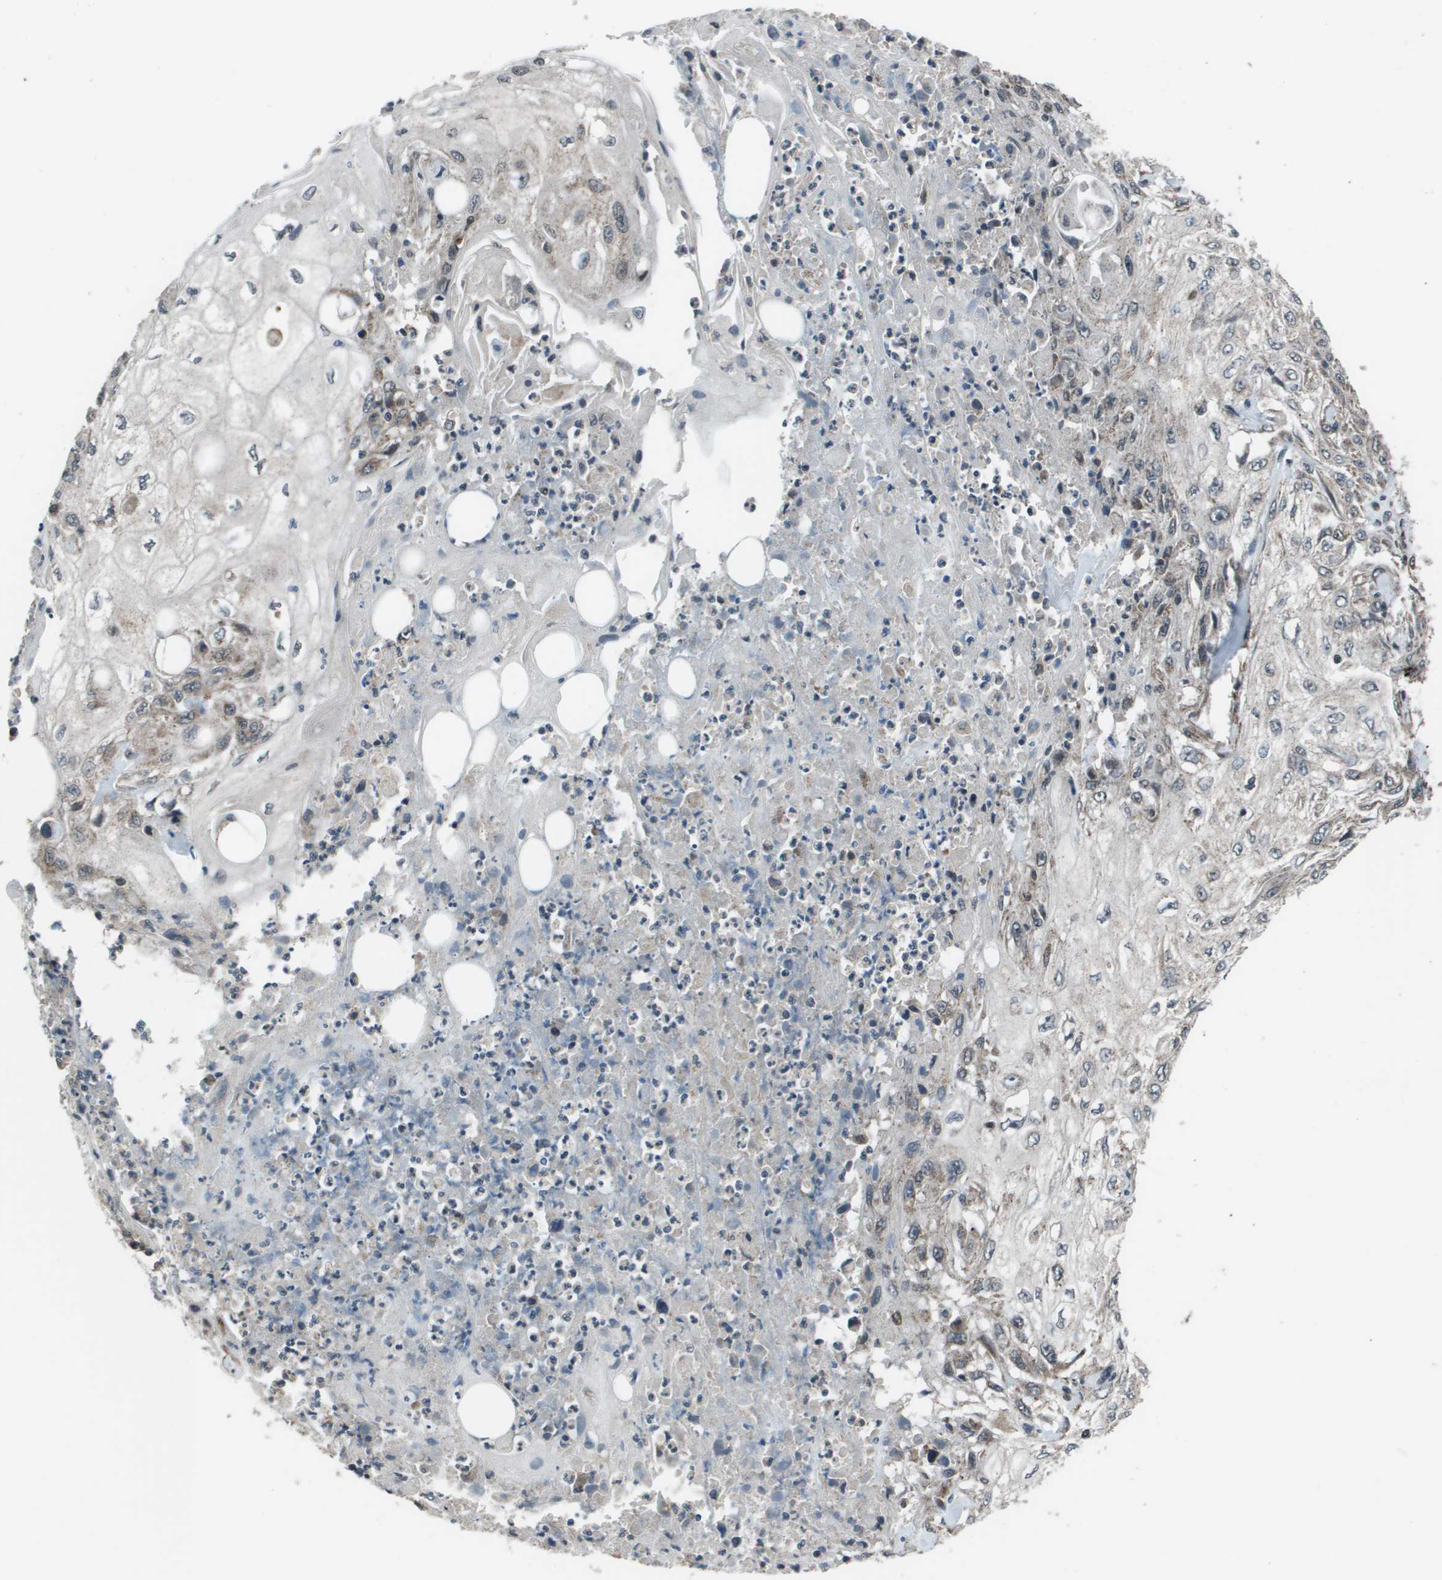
{"staining": {"intensity": "moderate", "quantity": "<25%", "location": "cytoplasmic/membranous"}, "tissue": "skin cancer", "cell_type": "Tumor cells", "image_type": "cancer", "snomed": [{"axis": "morphology", "description": "Squamous cell carcinoma, NOS"}, {"axis": "topography", "description": "Skin"}], "caption": "Skin cancer stained with immunohistochemistry reveals moderate cytoplasmic/membranous staining in about <25% of tumor cells.", "gene": "PPFIA1", "patient": {"sex": "male", "age": 75}}